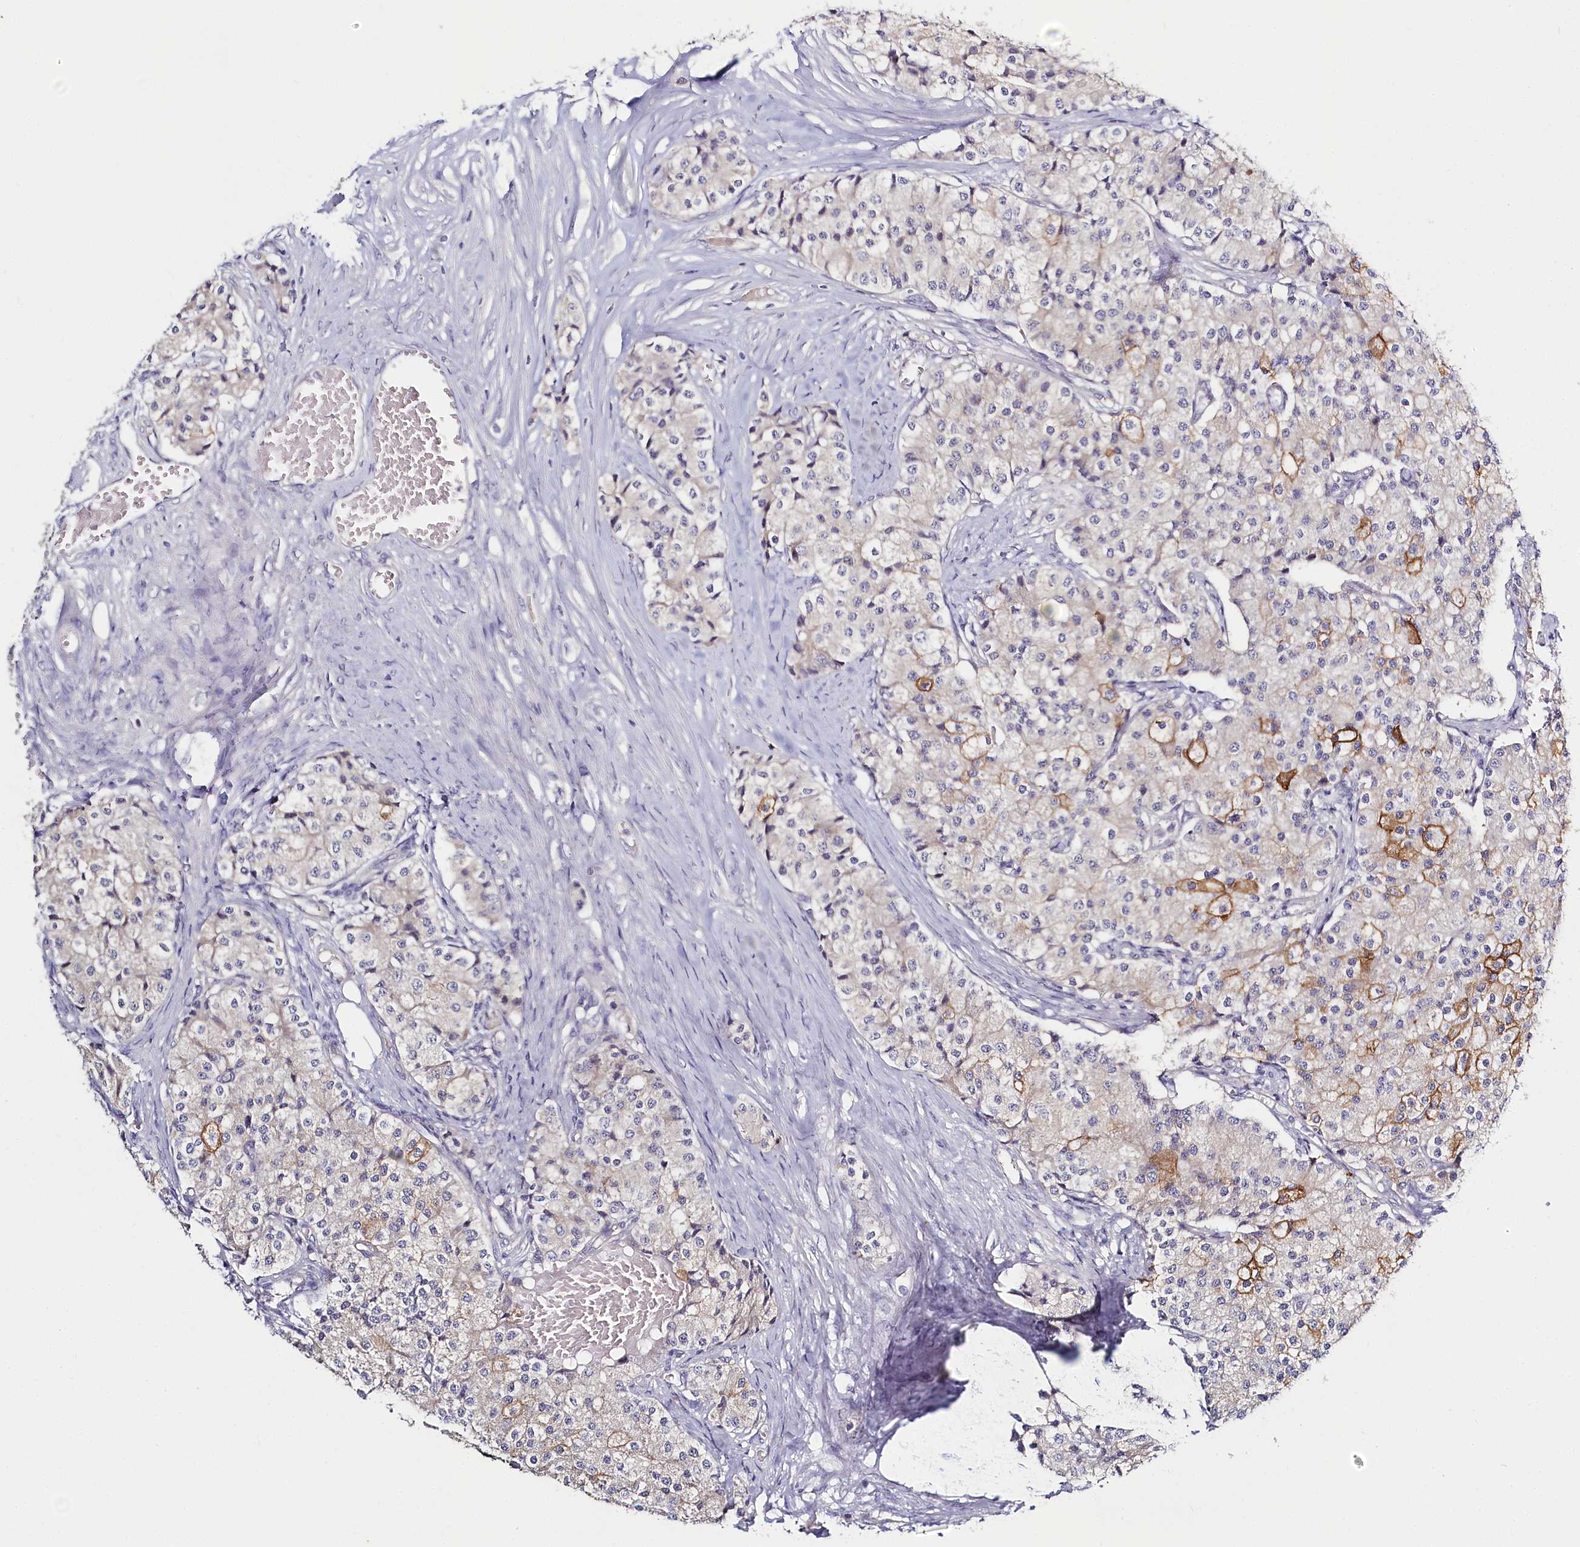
{"staining": {"intensity": "strong", "quantity": "<25%", "location": "cytoplasmic/membranous"}, "tissue": "carcinoid", "cell_type": "Tumor cells", "image_type": "cancer", "snomed": [{"axis": "morphology", "description": "Carcinoid, malignant, NOS"}, {"axis": "topography", "description": "Colon"}], "caption": "IHC image of human malignant carcinoid stained for a protein (brown), which shows medium levels of strong cytoplasmic/membranous expression in about <25% of tumor cells.", "gene": "PDE6D", "patient": {"sex": "female", "age": 52}}